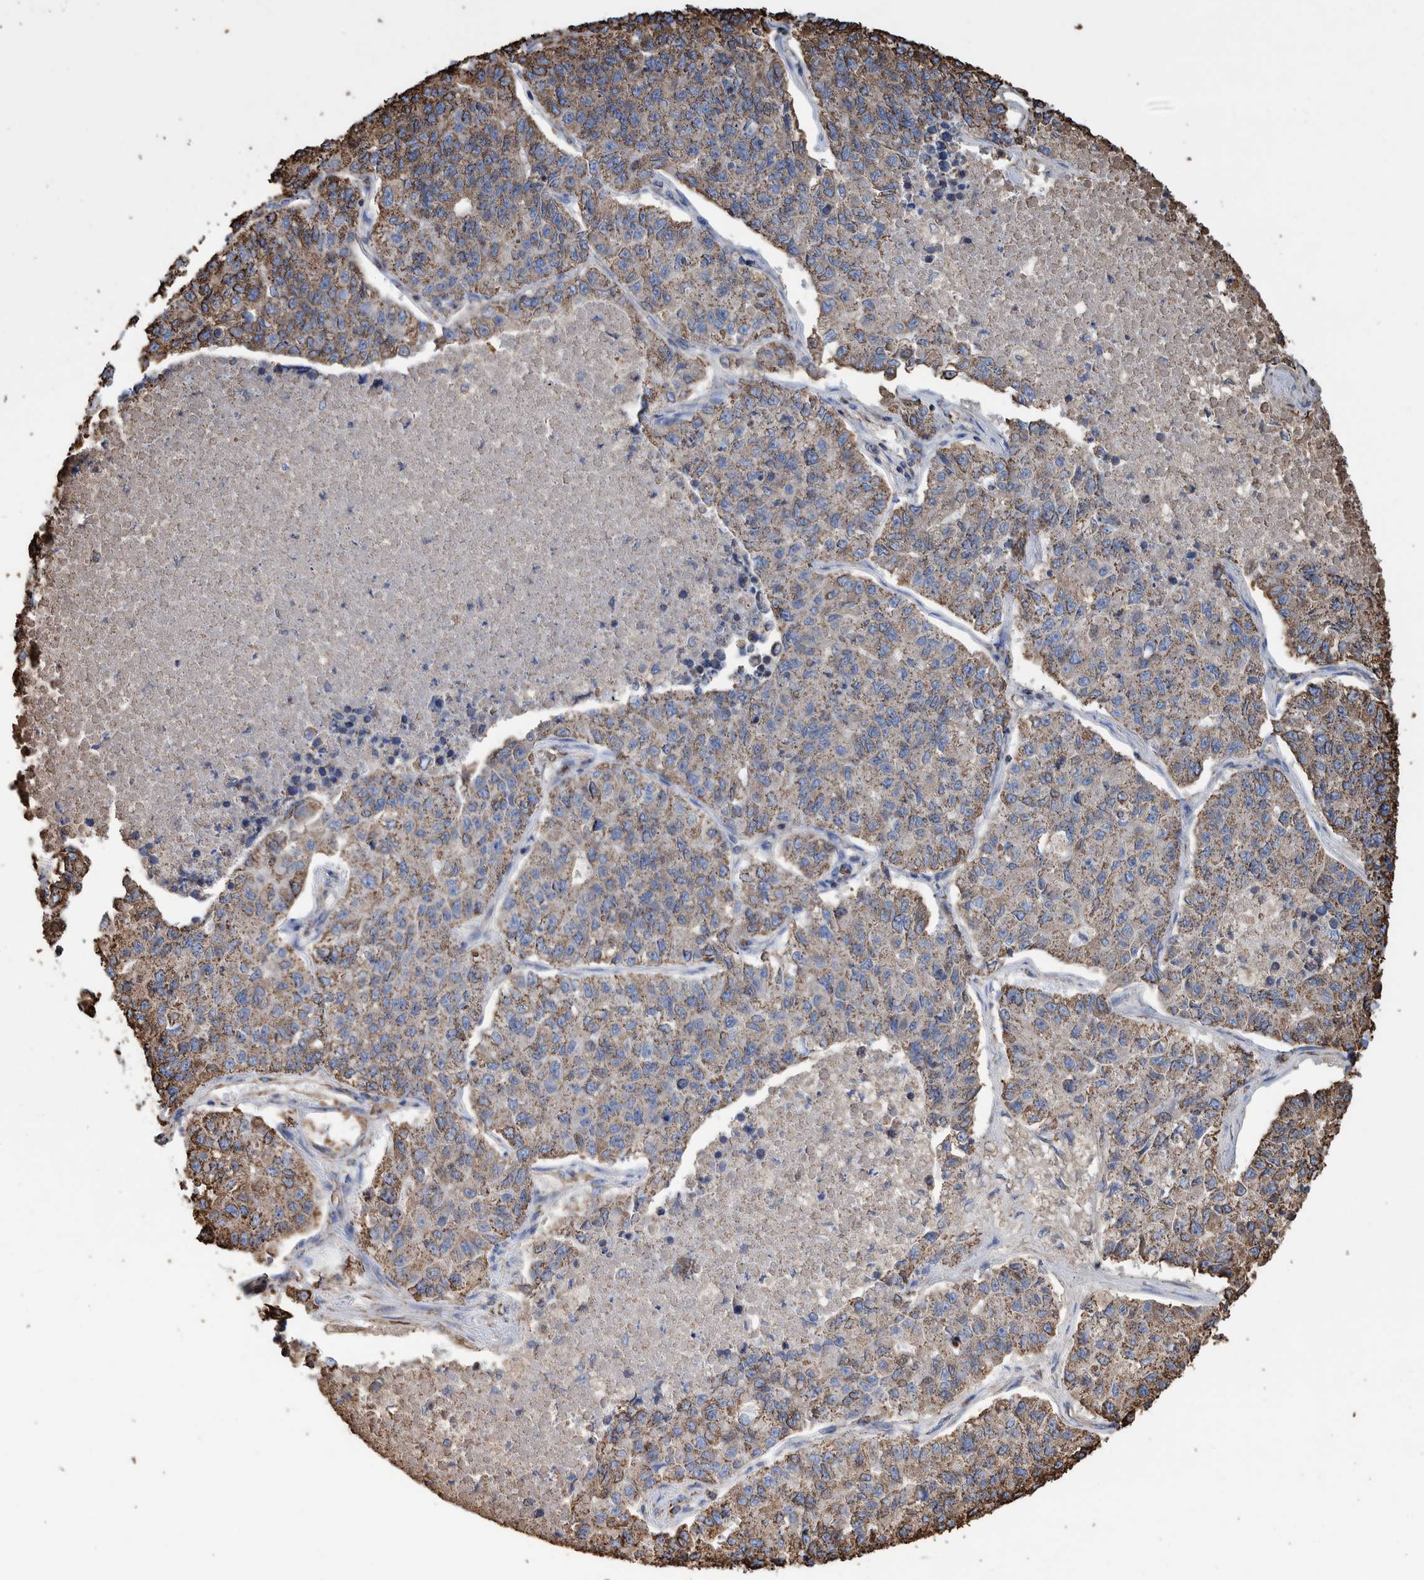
{"staining": {"intensity": "moderate", "quantity": ">75%", "location": "cytoplasmic/membranous"}, "tissue": "lung cancer", "cell_type": "Tumor cells", "image_type": "cancer", "snomed": [{"axis": "morphology", "description": "Adenocarcinoma, NOS"}, {"axis": "topography", "description": "Lung"}], "caption": "This image reveals immunohistochemistry staining of human lung cancer, with medium moderate cytoplasmic/membranous expression in about >75% of tumor cells.", "gene": "VPS26C", "patient": {"sex": "male", "age": 49}}